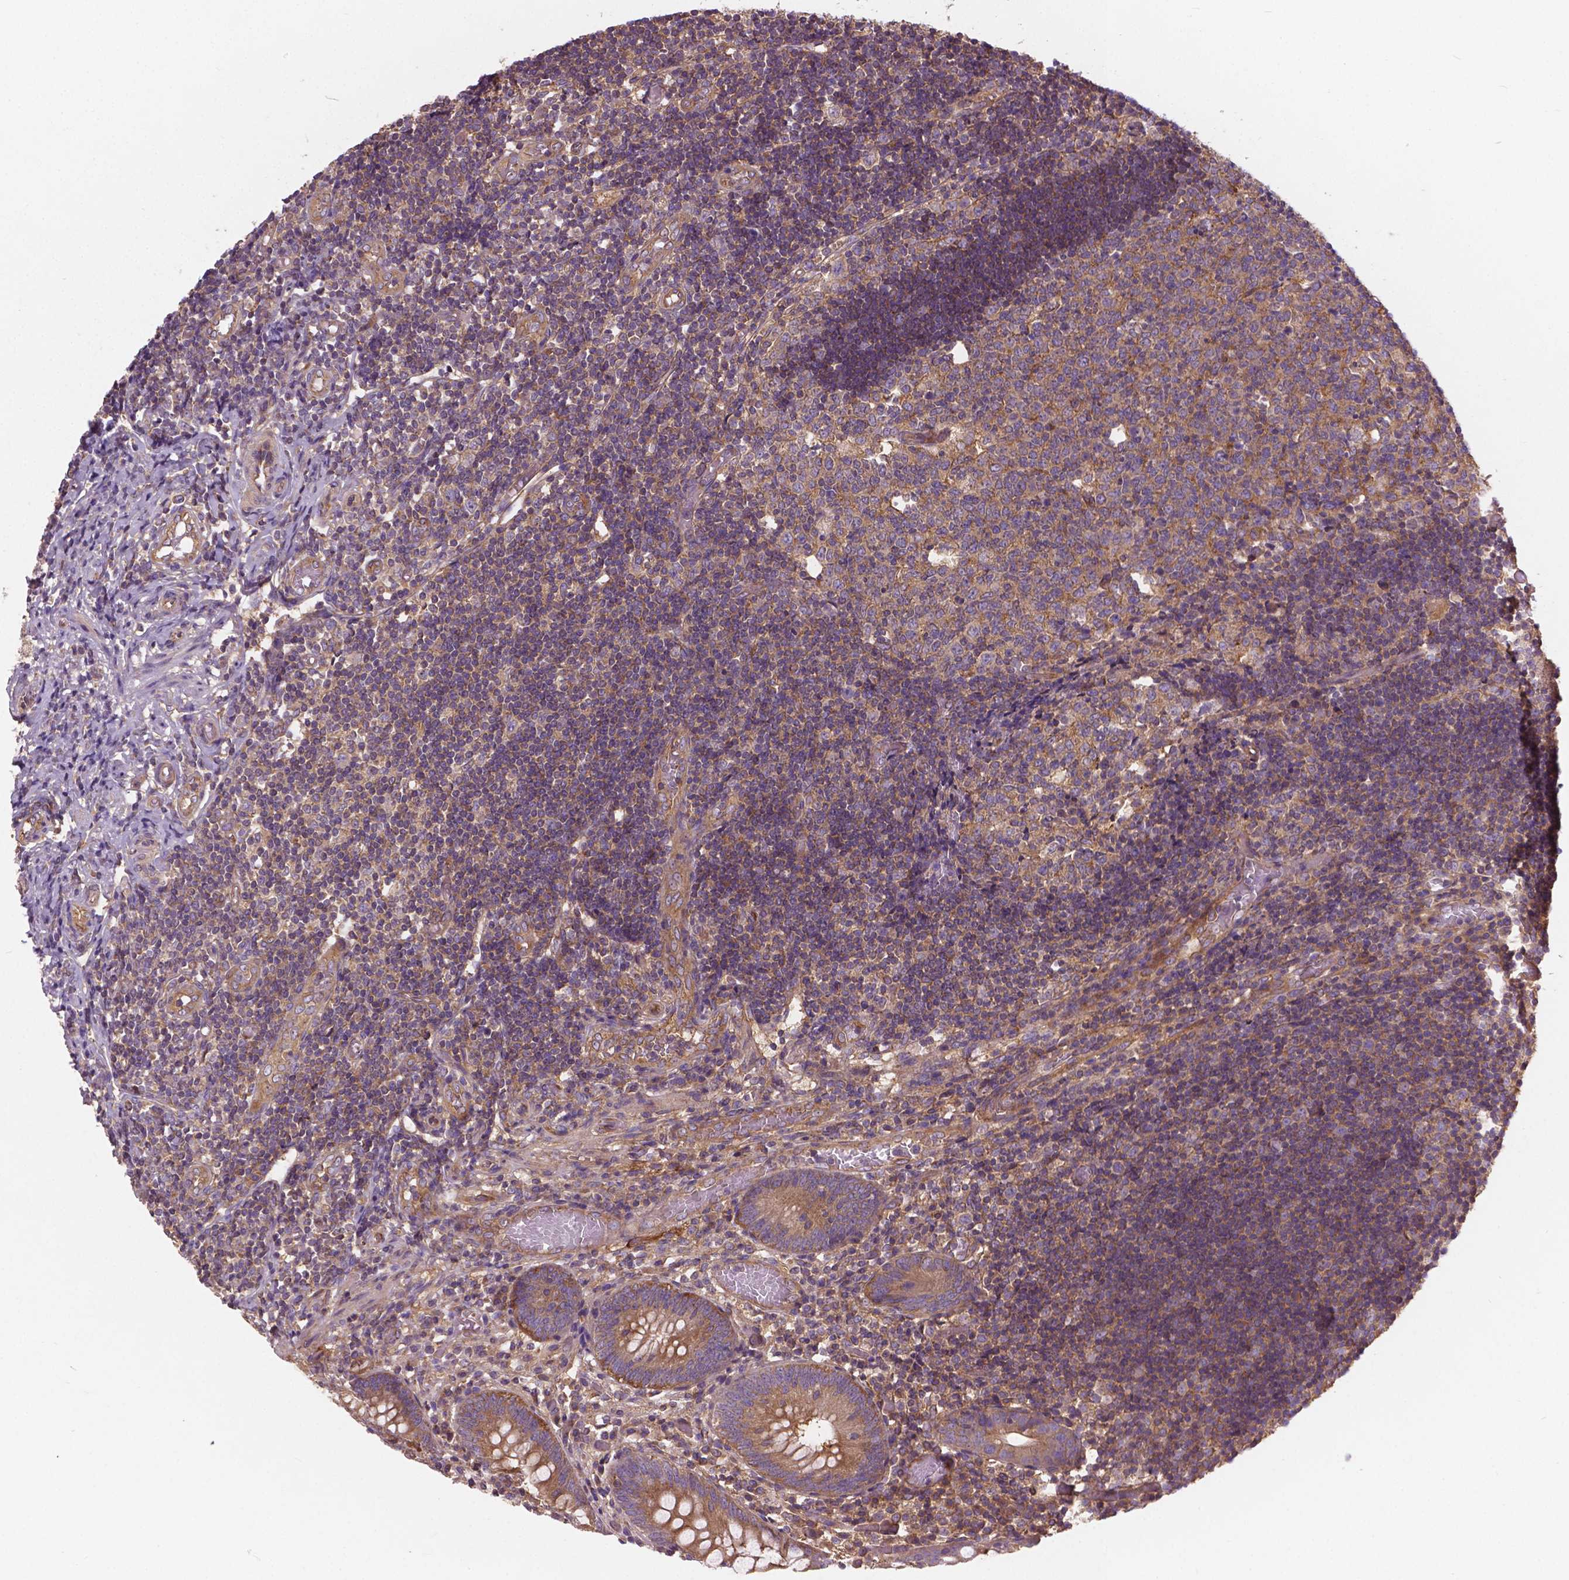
{"staining": {"intensity": "moderate", "quantity": ">75%", "location": "cytoplasmic/membranous"}, "tissue": "appendix", "cell_type": "Glandular cells", "image_type": "normal", "snomed": [{"axis": "morphology", "description": "Normal tissue, NOS"}, {"axis": "topography", "description": "Appendix"}], "caption": "Glandular cells exhibit medium levels of moderate cytoplasmic/membranous expression in about >75% of cells in benign human appendix.", "gene": "MZT1", "patient": {"sex": "female", "age": 32}}